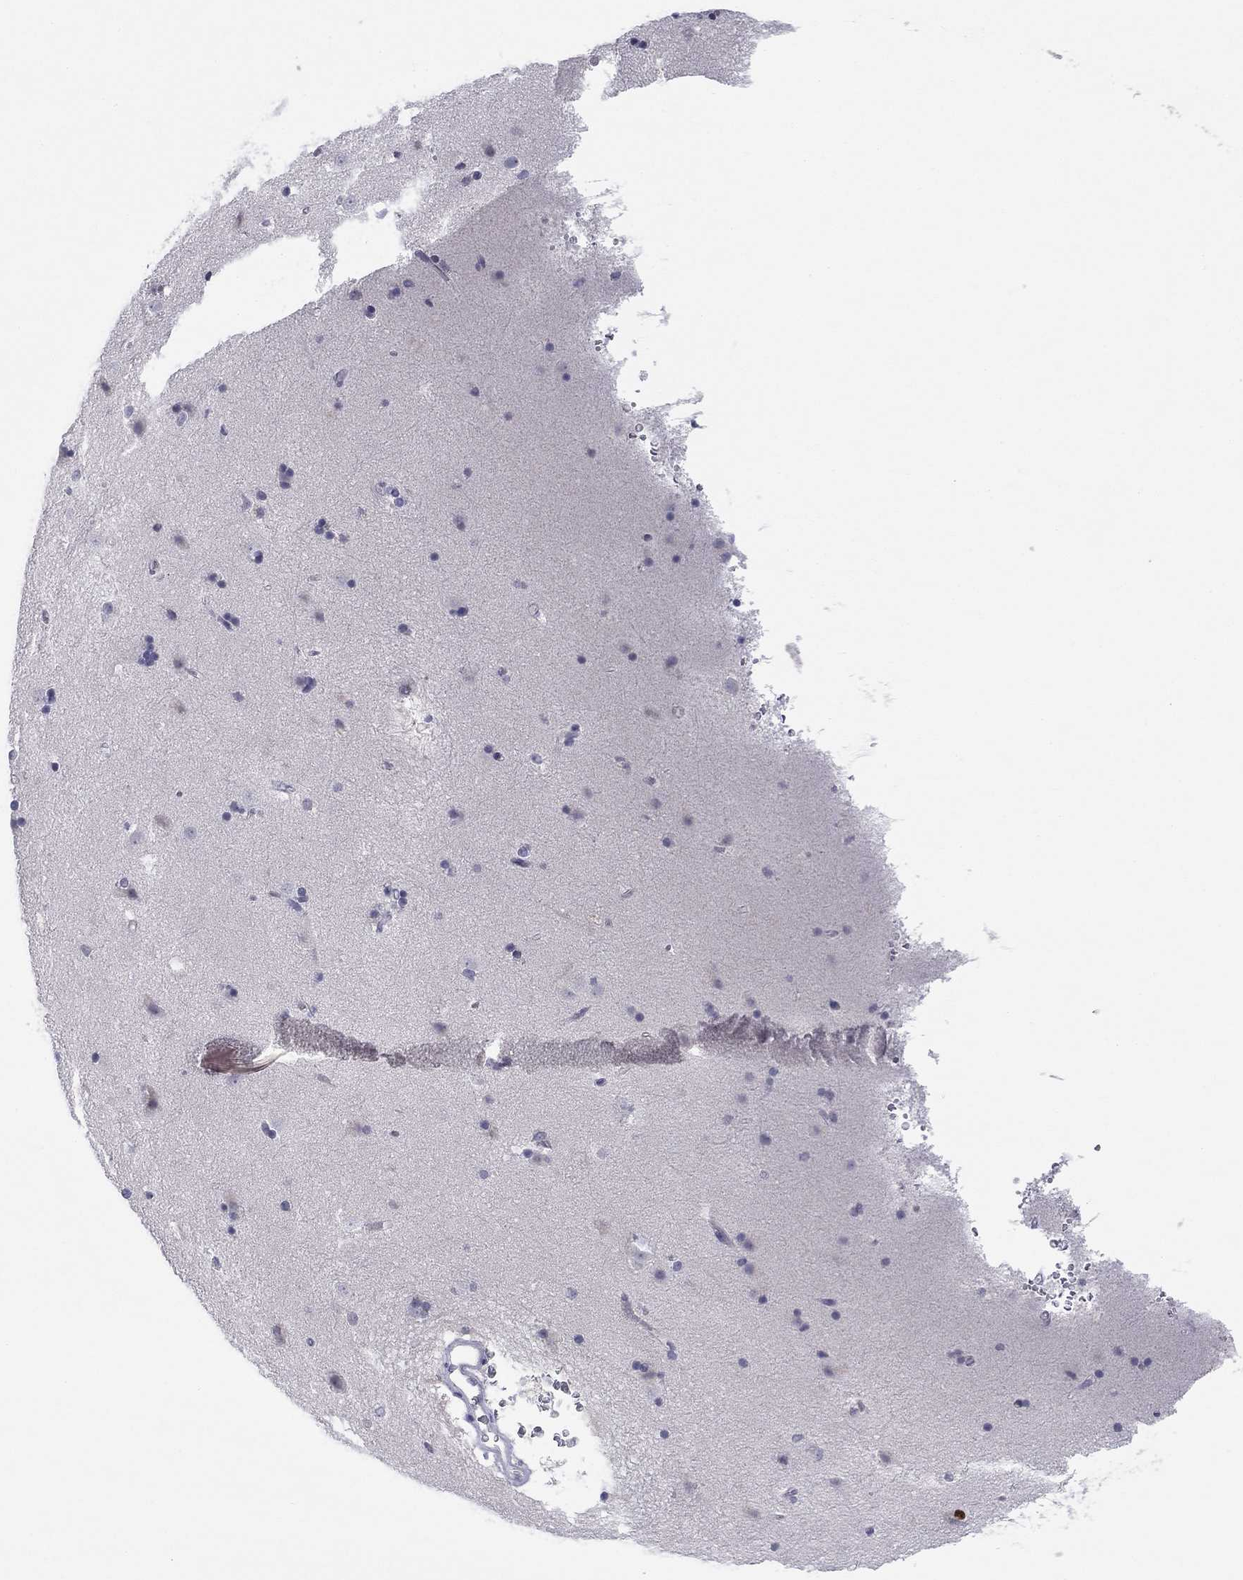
{"staining": {"intensity": "negative", "quantity": "none", "location": "none"}, "tissue": "caudate", "cell_type": "Glial cells", "image_type": "normal", "snomed": [{"axis": "morphology", "description": "Normal tissue, NOS"}, {"axis": "topography", "description": "Lateral ventricle wall"}], "caption": "Glial cells are negative for brown protein staining in normal caudate.", "gene": "TFAP2B", "patient": {"sex": "male", "age": 51}}